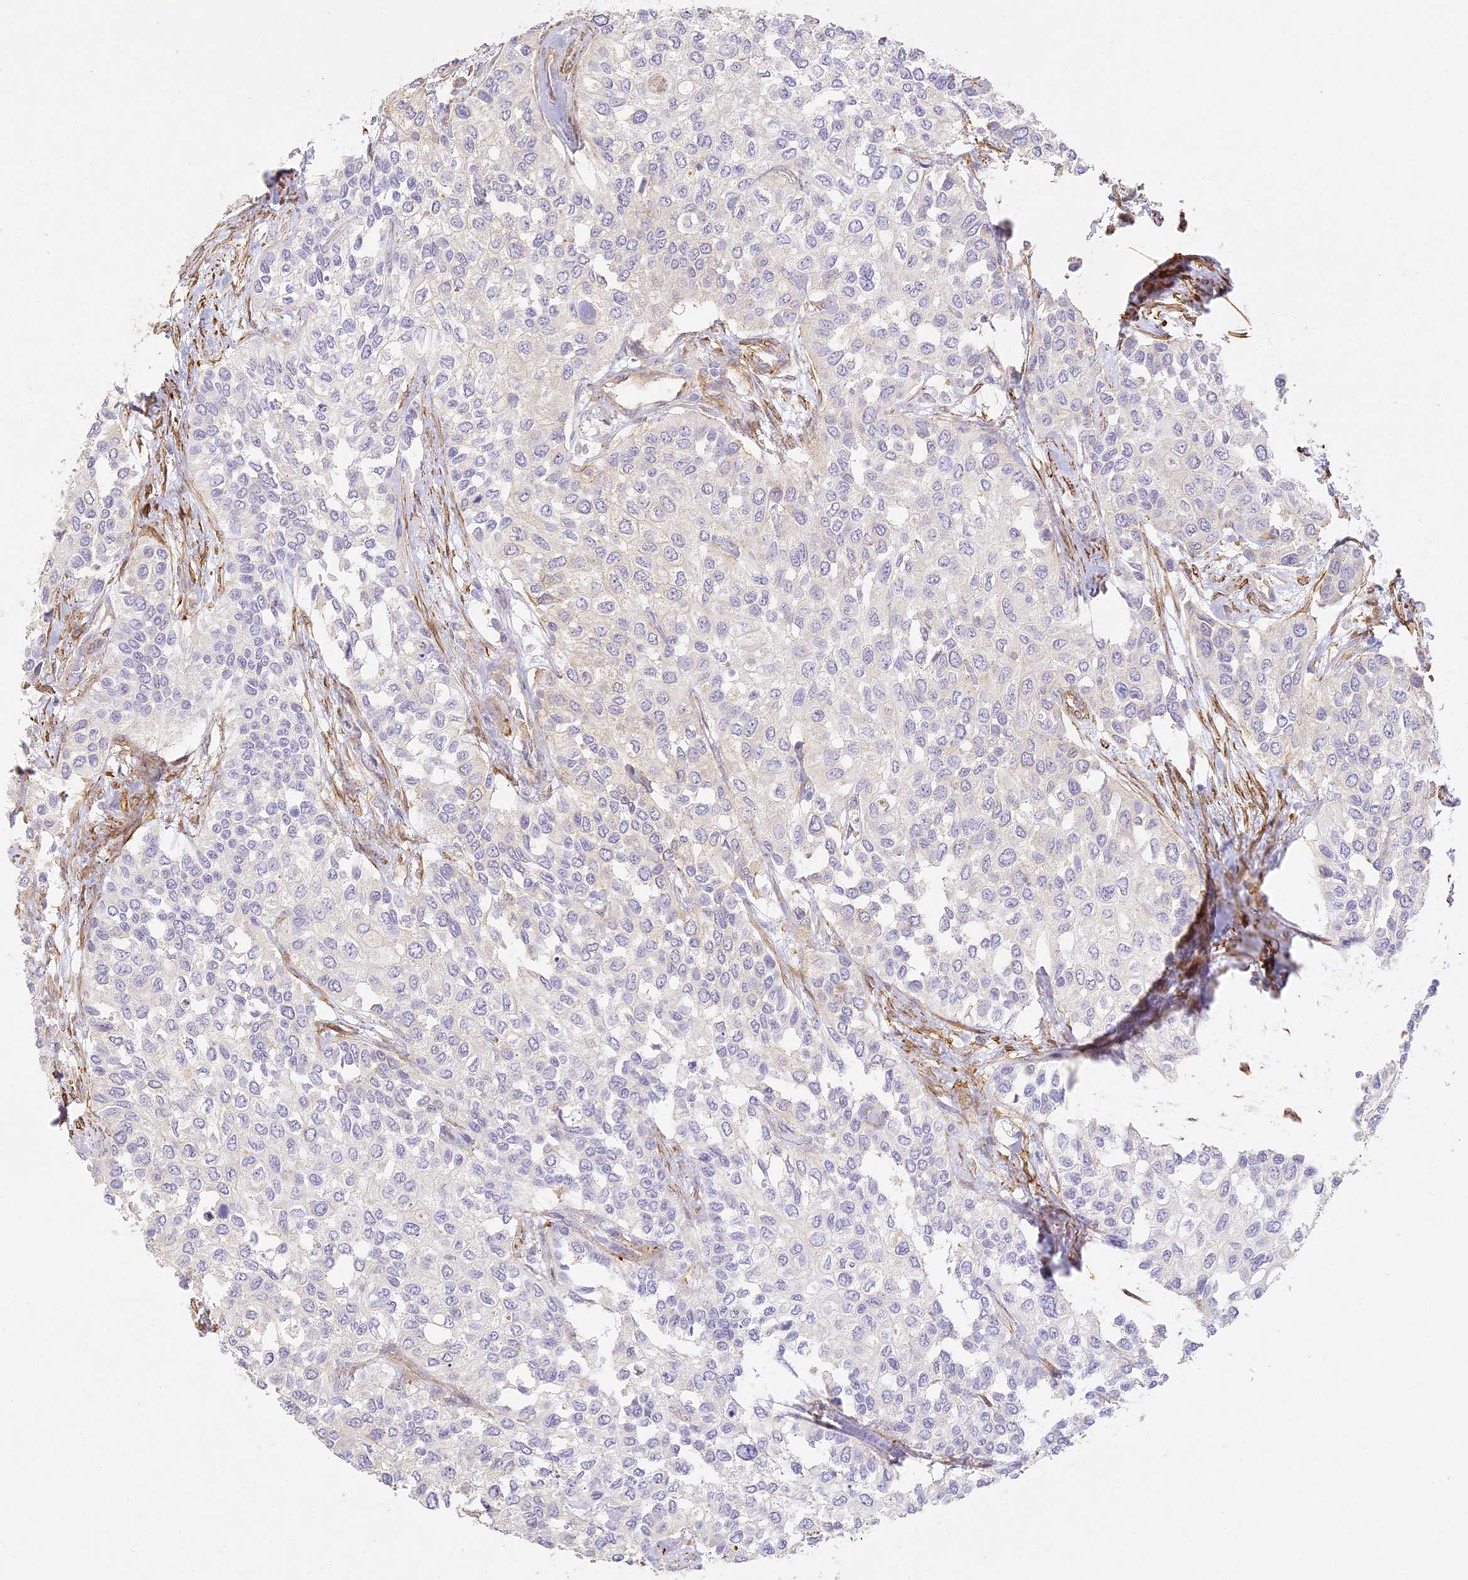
{"staining": {"intensity": "negative", "quantity": "none", "location": "none"}, "tissue": "urothelial cancer", "cell_type": "Tumor cells", "image_type": "cancer", "snomed": [{"axis": "morphology", "description": "Normal tissue, NOS"}, {"axis": "morphology", "description": "Urothelial carcinoma, High grade"}, {"axis": "topography", "description": "Vascular tissue"}, {"axis": "topography", "description": "Urinary bladder"}], "caption": "Urothelial carcinoma (high-grade) was stained to show a protein in brown. There is no significant positivity in tumor cells.", "gene": "MED28", "patient": {"sex": "female", "age": 56}}